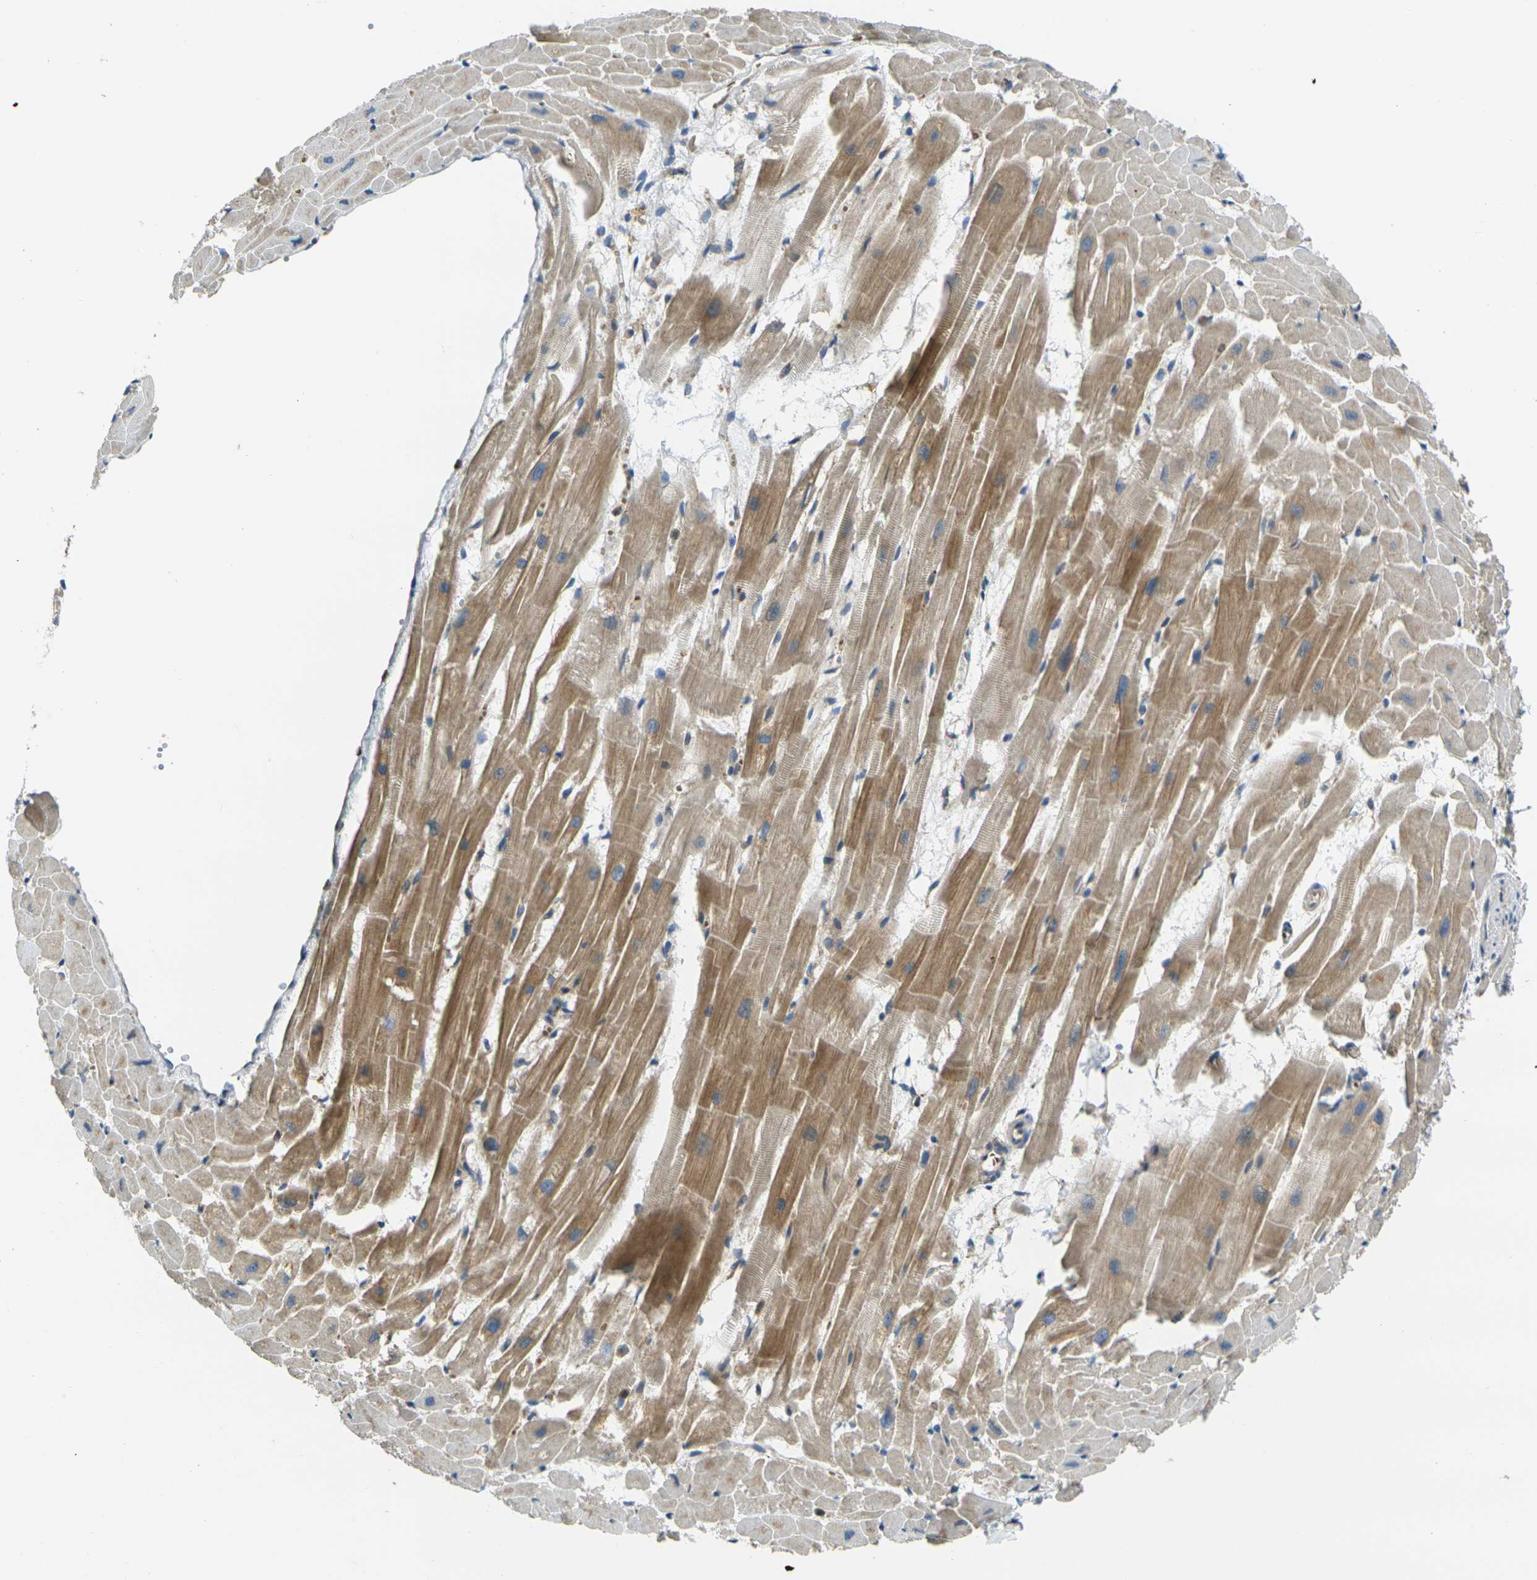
{"staining": {"intensity": "moderate", "quantity": ">75%", "location": "cytoplasmic/membranous"}, "tissue": "heart muscle", "cell_type": "Cardiomyocytes", "image_type": "normal", "snomed": [{"axis": "morphology", "description": "Normal tissue, NOS"}, {"axis": "topography", "description": "Heart"}], "caption": "IHC micrograph of unremarkable heart muscle: heart muscle stained using immunohistochemistry shows medium levels of moderate protein expression localized specifically in the cytoplasmic/membranous of cardiomyocytes, appearing as a cytoplasmic/membranous brown color.", "gene": "FZD1", "patient": {"sex": "female", "age": 19}}